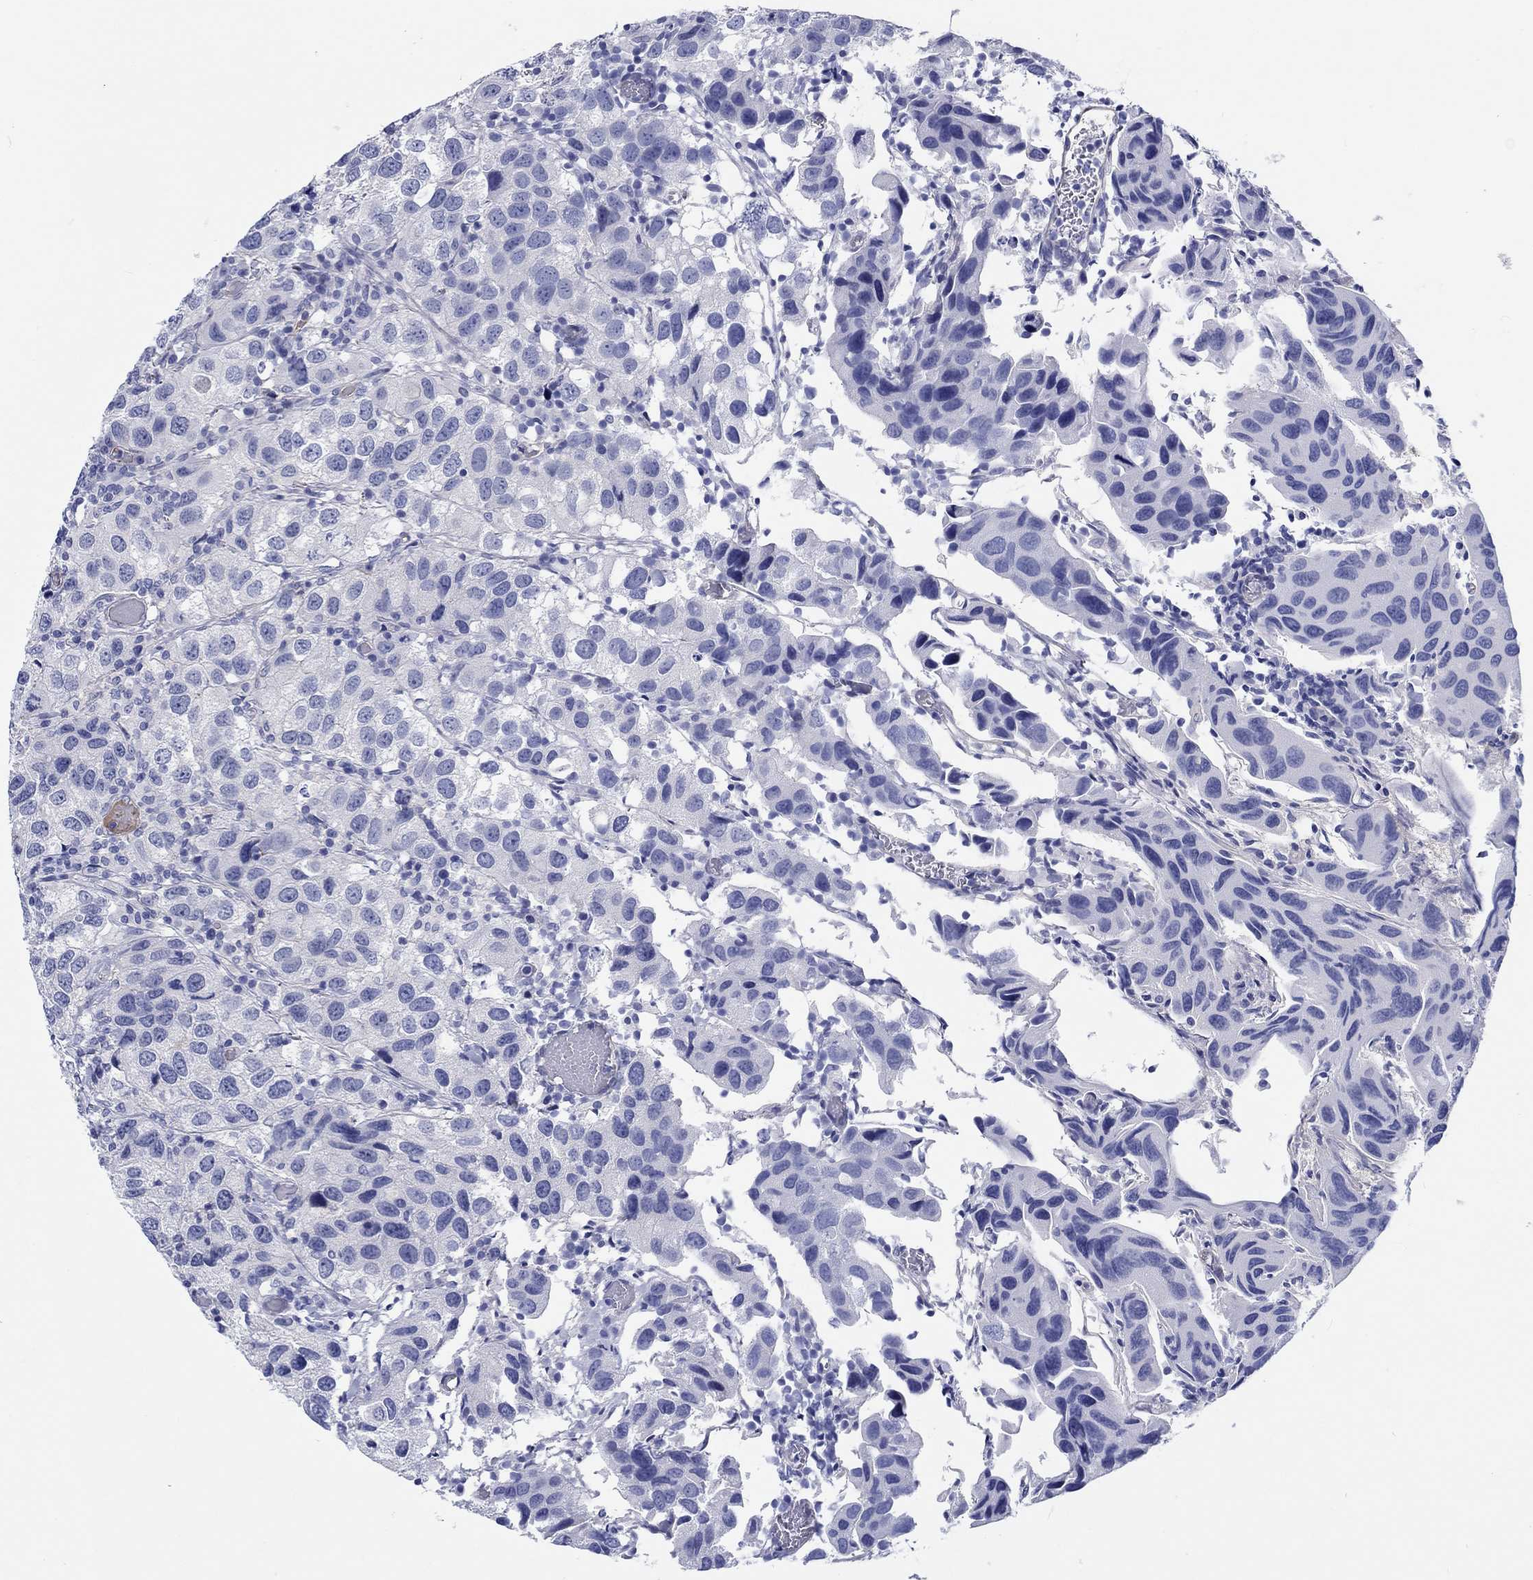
{"staining": {"intensity": "negative", "quantity": "none", "location": "none"}, "tissue": "urothelial cancer", "cell_type": "Tumor cells", "image_type": "cancer", "snomed": [{"axis": "morphology", "description": "Urothelial carcinoma, High grade"}, {"axis": "topography", "description": "Urinary bladder"}], "caption": "DAB (3,3'-diaminobenzidine) immunohistochemical staining of urothelial cancer displays no significant staining in tumor cells.", "gene": "CDY2B", "patient": {"sex": "male", "age": 79}}